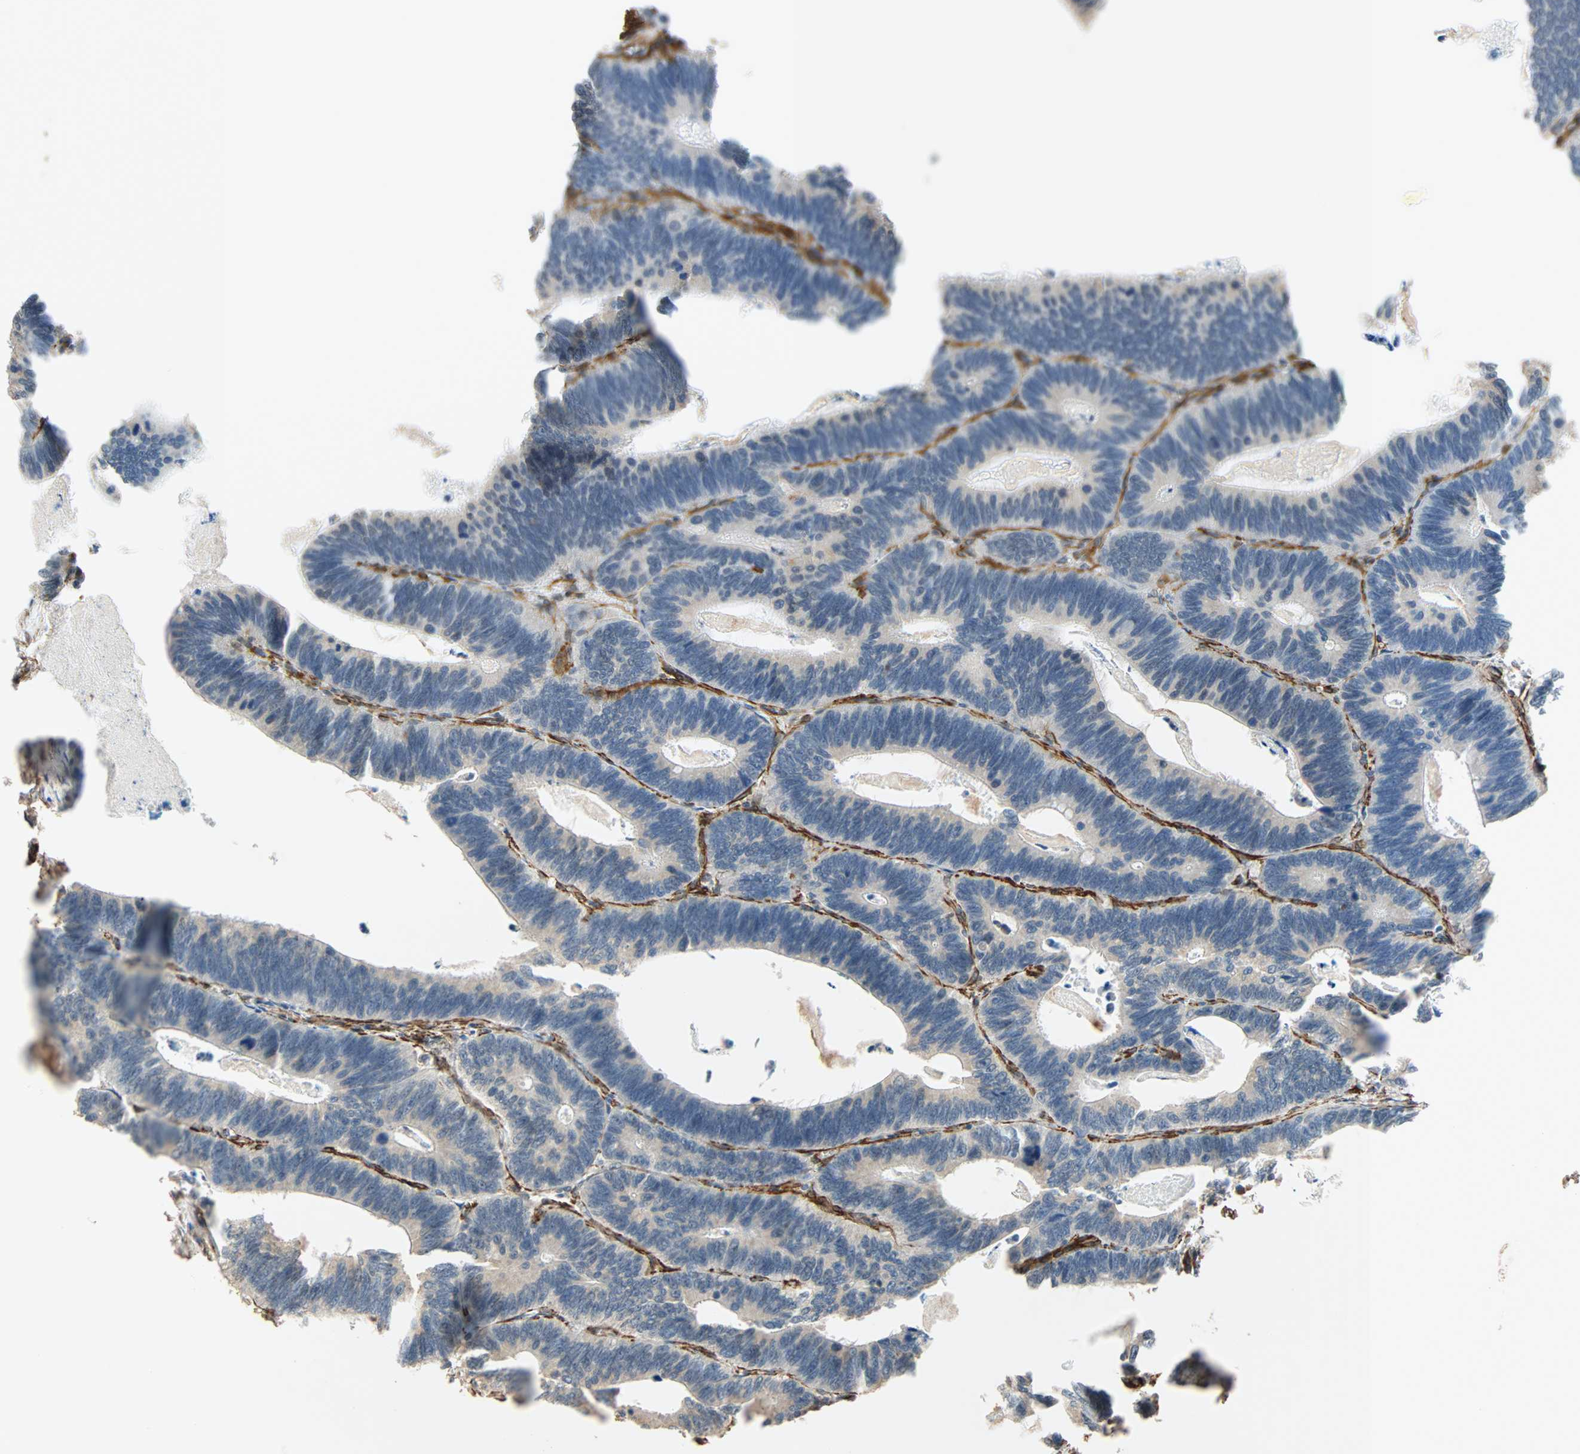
{"staining": {"intensity": "negative", "quantity": "none", "location": "none"}, "tissue": "colorectal cancer", "cell_type": "Tumor cells", "image_type": "cancer", "snomed": [{"axis": "morphology", "description": "Adenocarcinoma, NOS"}, {"axis": "topography", "description": "Colon"}], "caption": "Tumor cells are negative for protein expression in human adenocarcinoma (colorectal). (DAB (3,3'-diaminobenzidine) immunohistochemistry with hematoxylin counter stain).", "gene": "QSER1", "patient": {"sex": "male", "age": 72}}